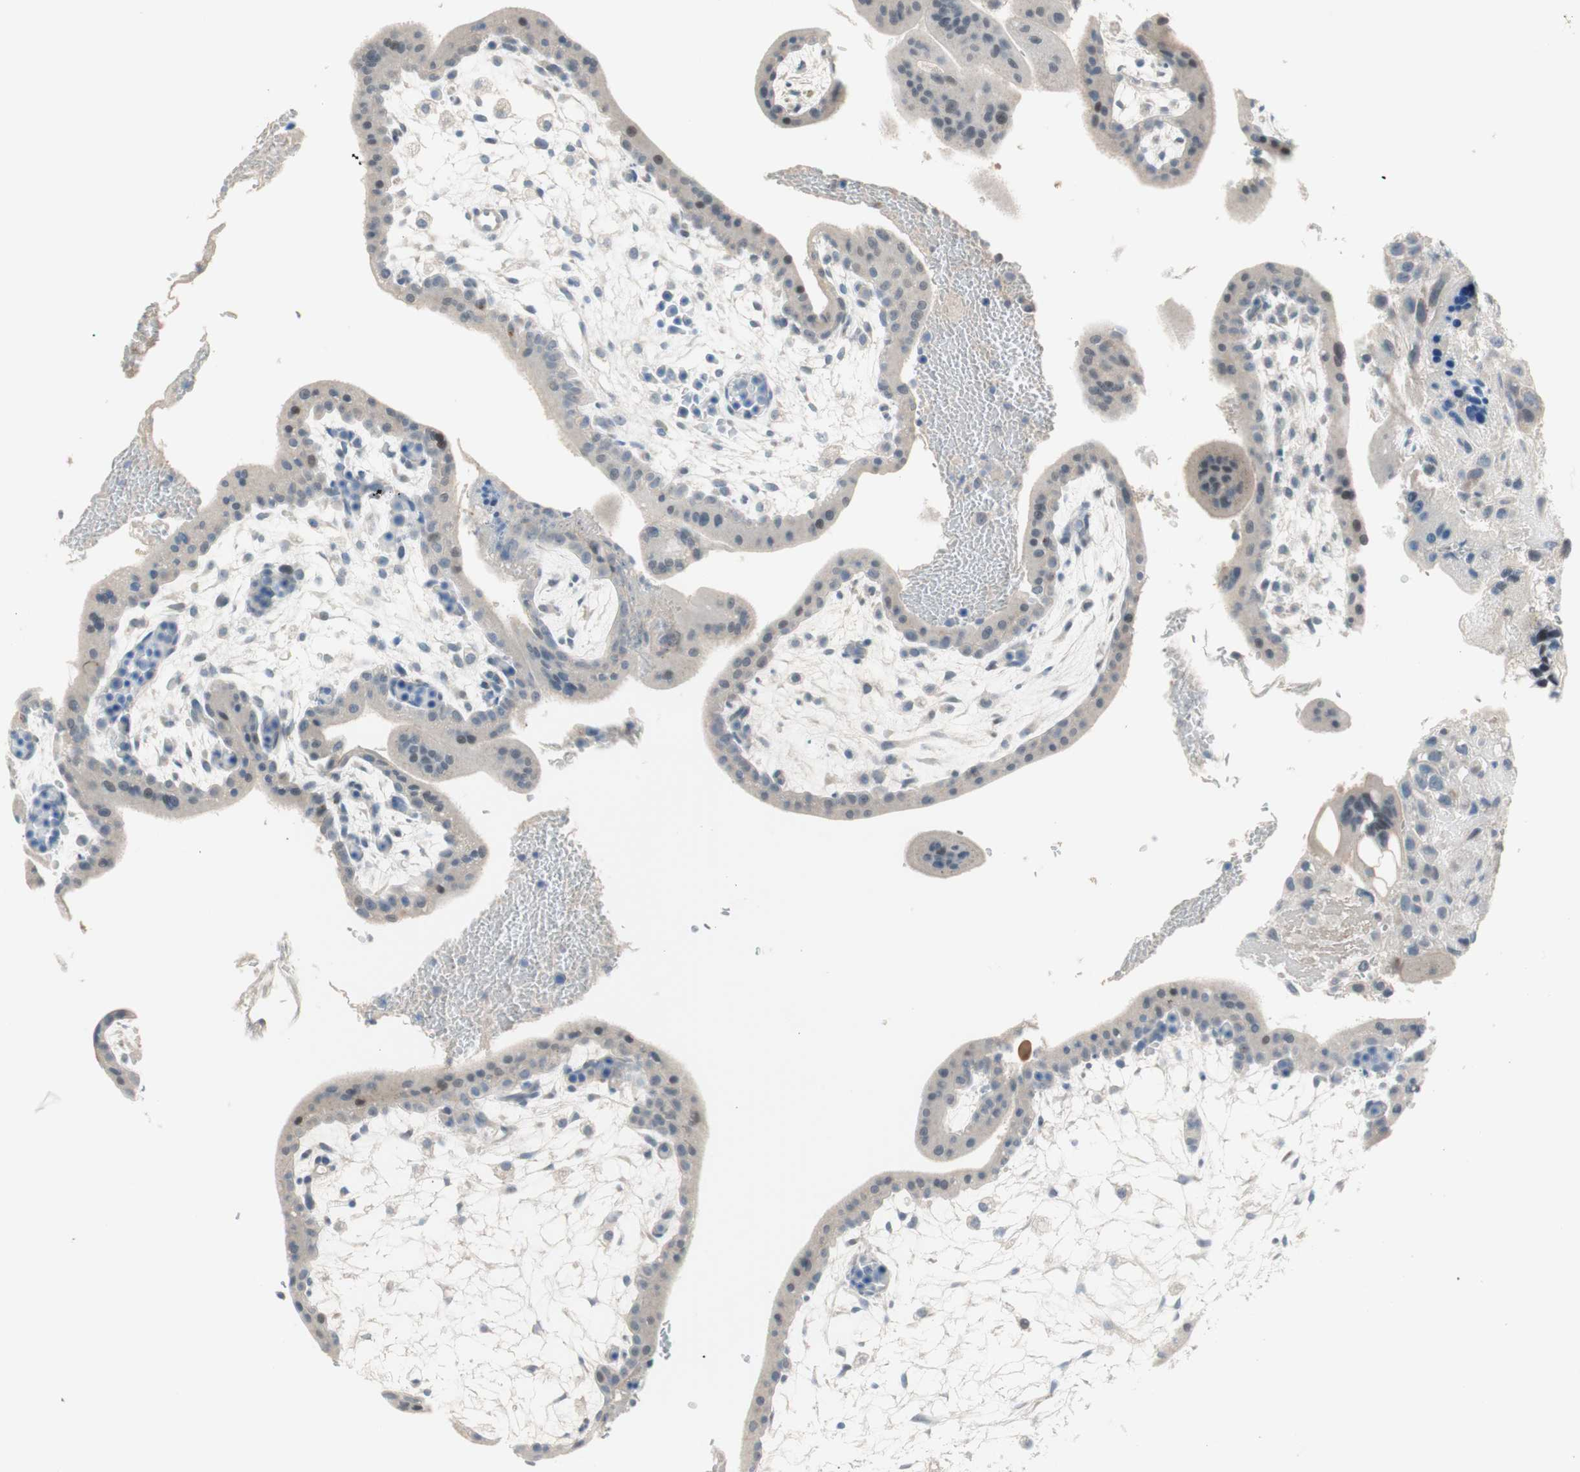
{"staining": {"intensity": "weak", "quantity": "<25%", "location": "nuclear"}, "tissue": "placenta", "cell_type": "Trophoblastic cells", "image_type": "normal", "snomed": [{"axis": "morphology", "description": "Normal tissue, NOS"}, {"axis": "topography", "description": "Placenta"}], "caption": "This is a image of immunohistochemistry (IHC) staining of normal placenta, which shows no expression in trophoblastic cells.", "gene": "PDZK1", "patient": {"sex": "female", "age": 35}}